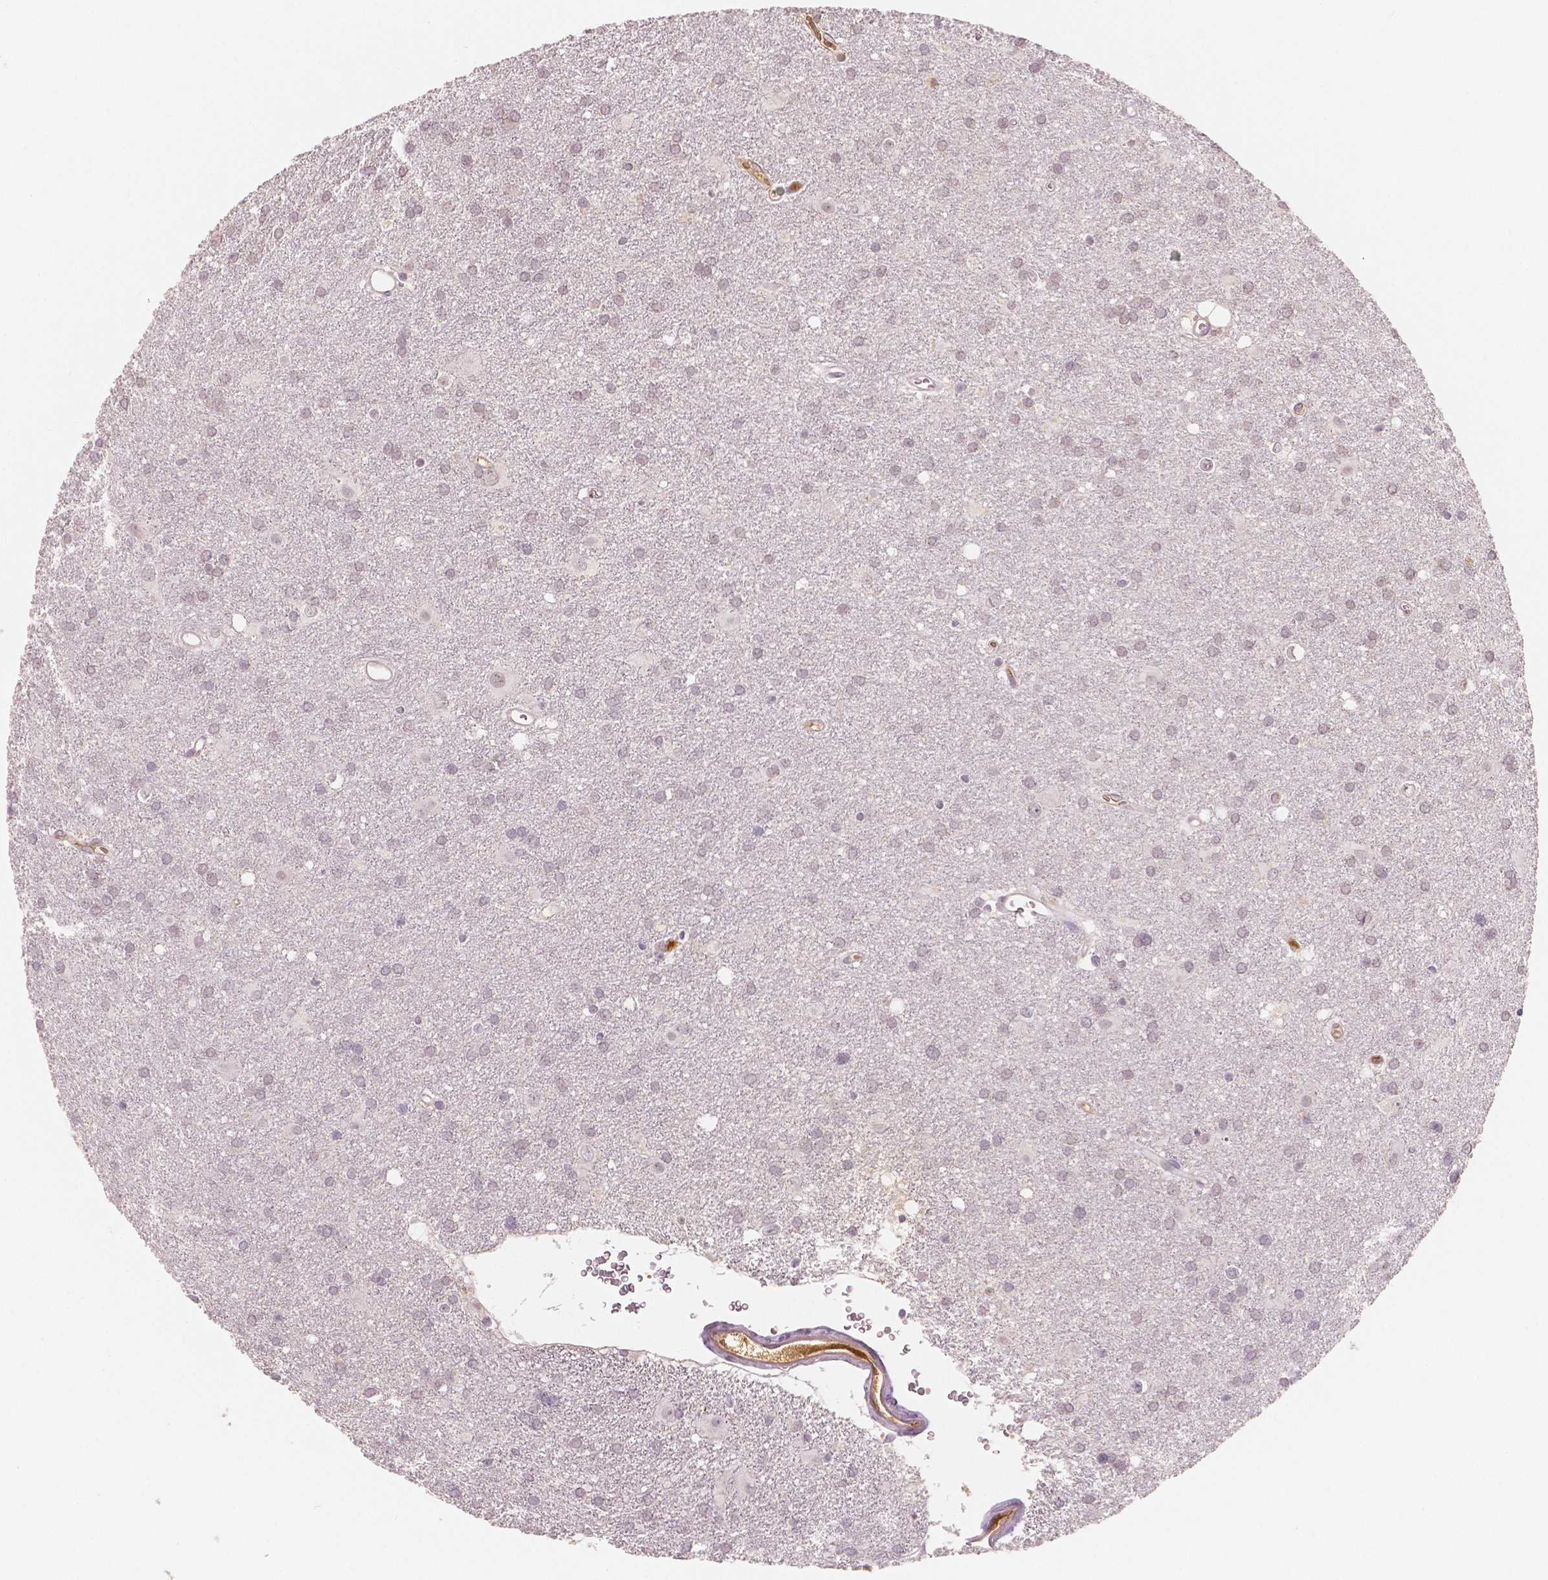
{"staining": {"intensity": "negative", "quantity": "none", "location": "none"}, "tissue": "glioma", "cell_type": "Tumor cells", "image_type": "cancer", "snomed": [{"axis": "morphology", "description": "Glioma, malignant, Low grade"}, {"axis": "topography", "description": "Brain"}], "caption": "The image displays no significant positivity in tumor cells of glioma. (DAB IHC visualized using brightfield microscopy, high magnification).", "gene": "APOA4", "patient": {"sex": "male", "age": 58}}